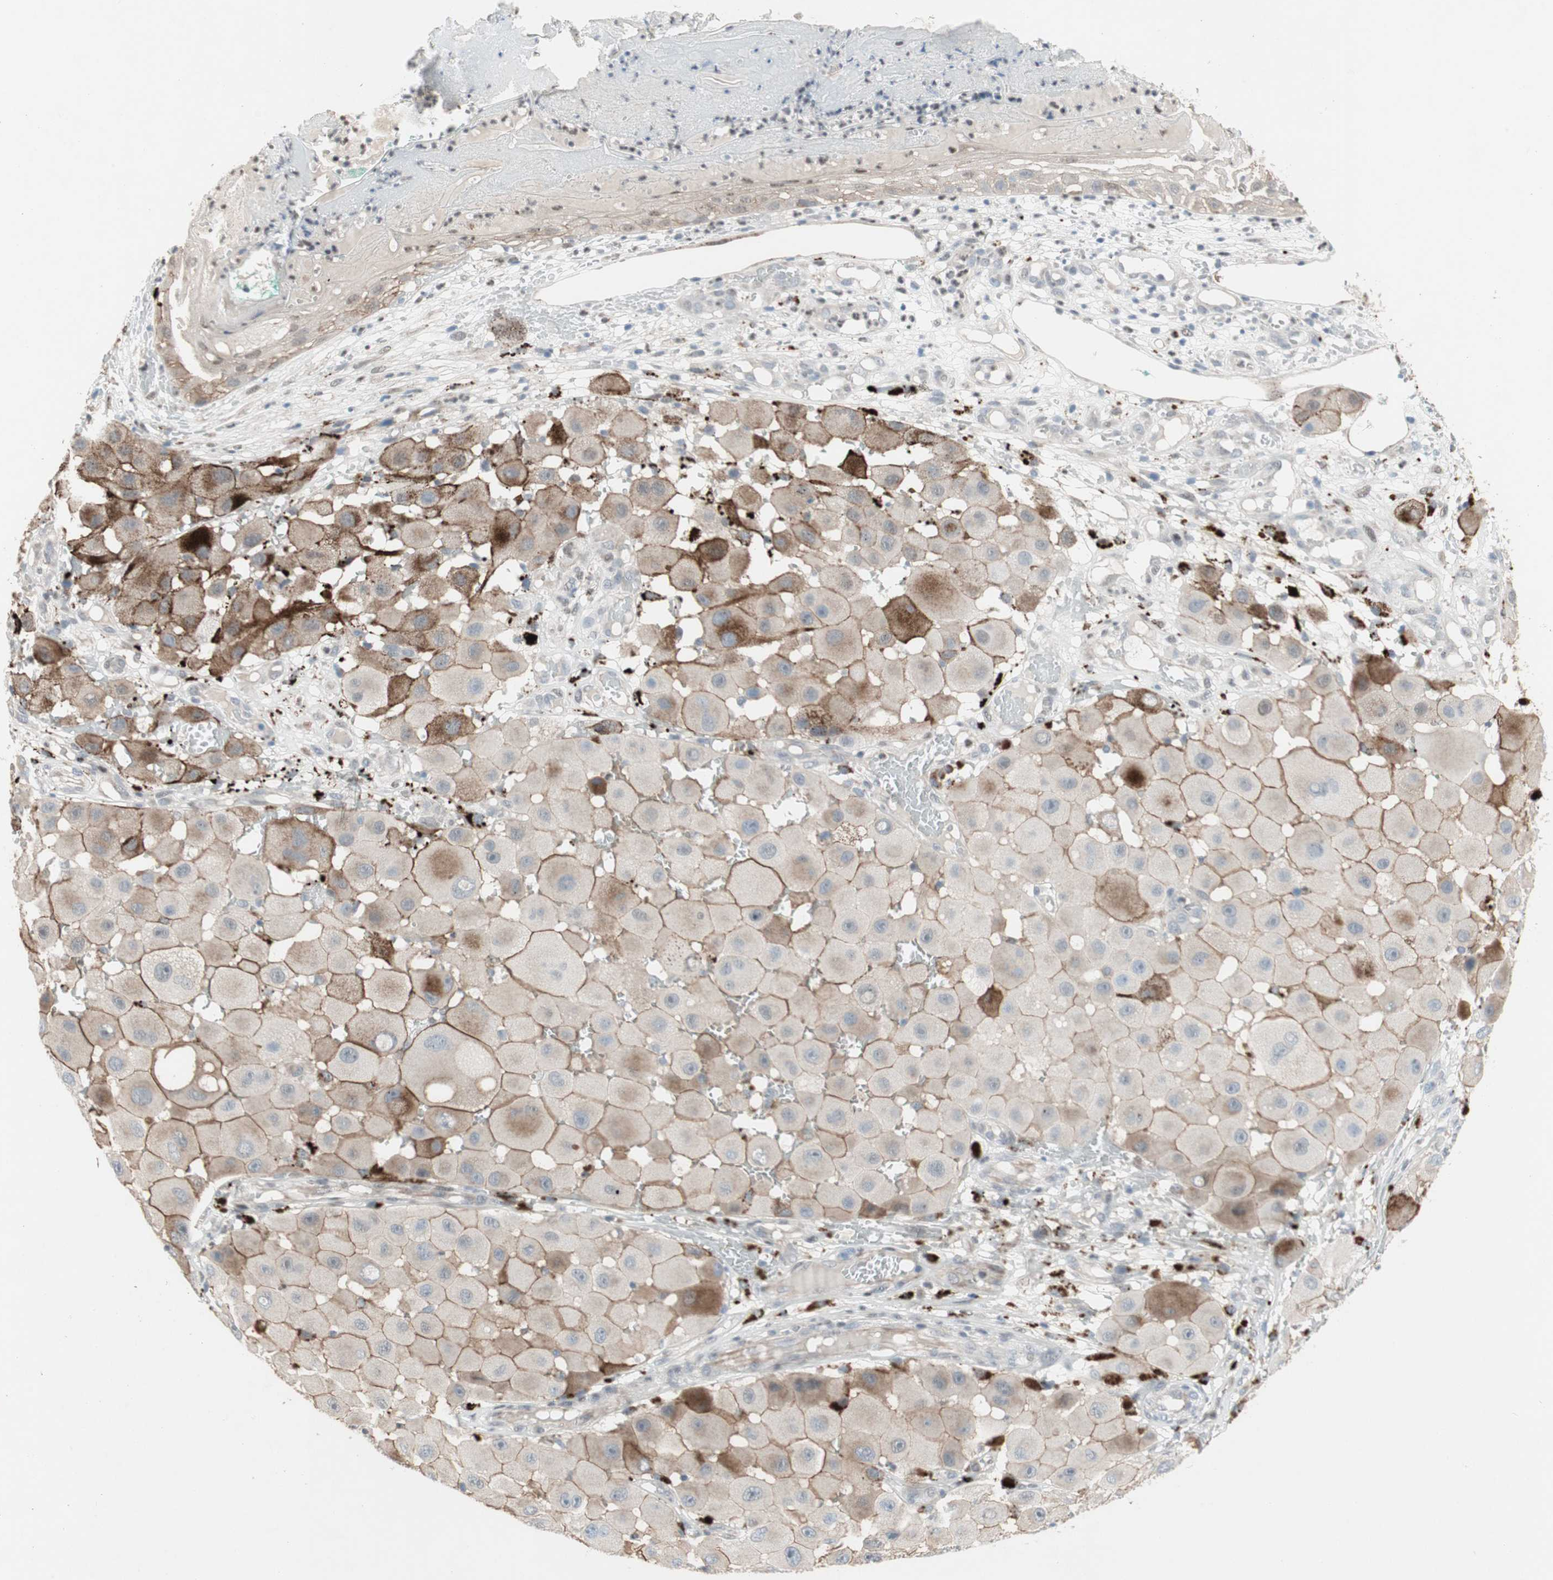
{"staining": {"intensity": "moderate", "quantity": ">75%", "location": "cytoplasmic/membranous"}, "tissue": "melanoma", "cell_type": "Tumor cells", "image_type": "cancer", "snomed": [{"axis": "morphology", "description": "Malignant melanoma, NOS"}, {"axis": "topography", "description": "Skin"}], "caption": "Protein staining of malignant melanoma tissue shows moderate cytoplasmic/membranous staining in about >75% of tumor cells.", "gene": "CAND2", "patient": {"sex": "female", "age": 81}}